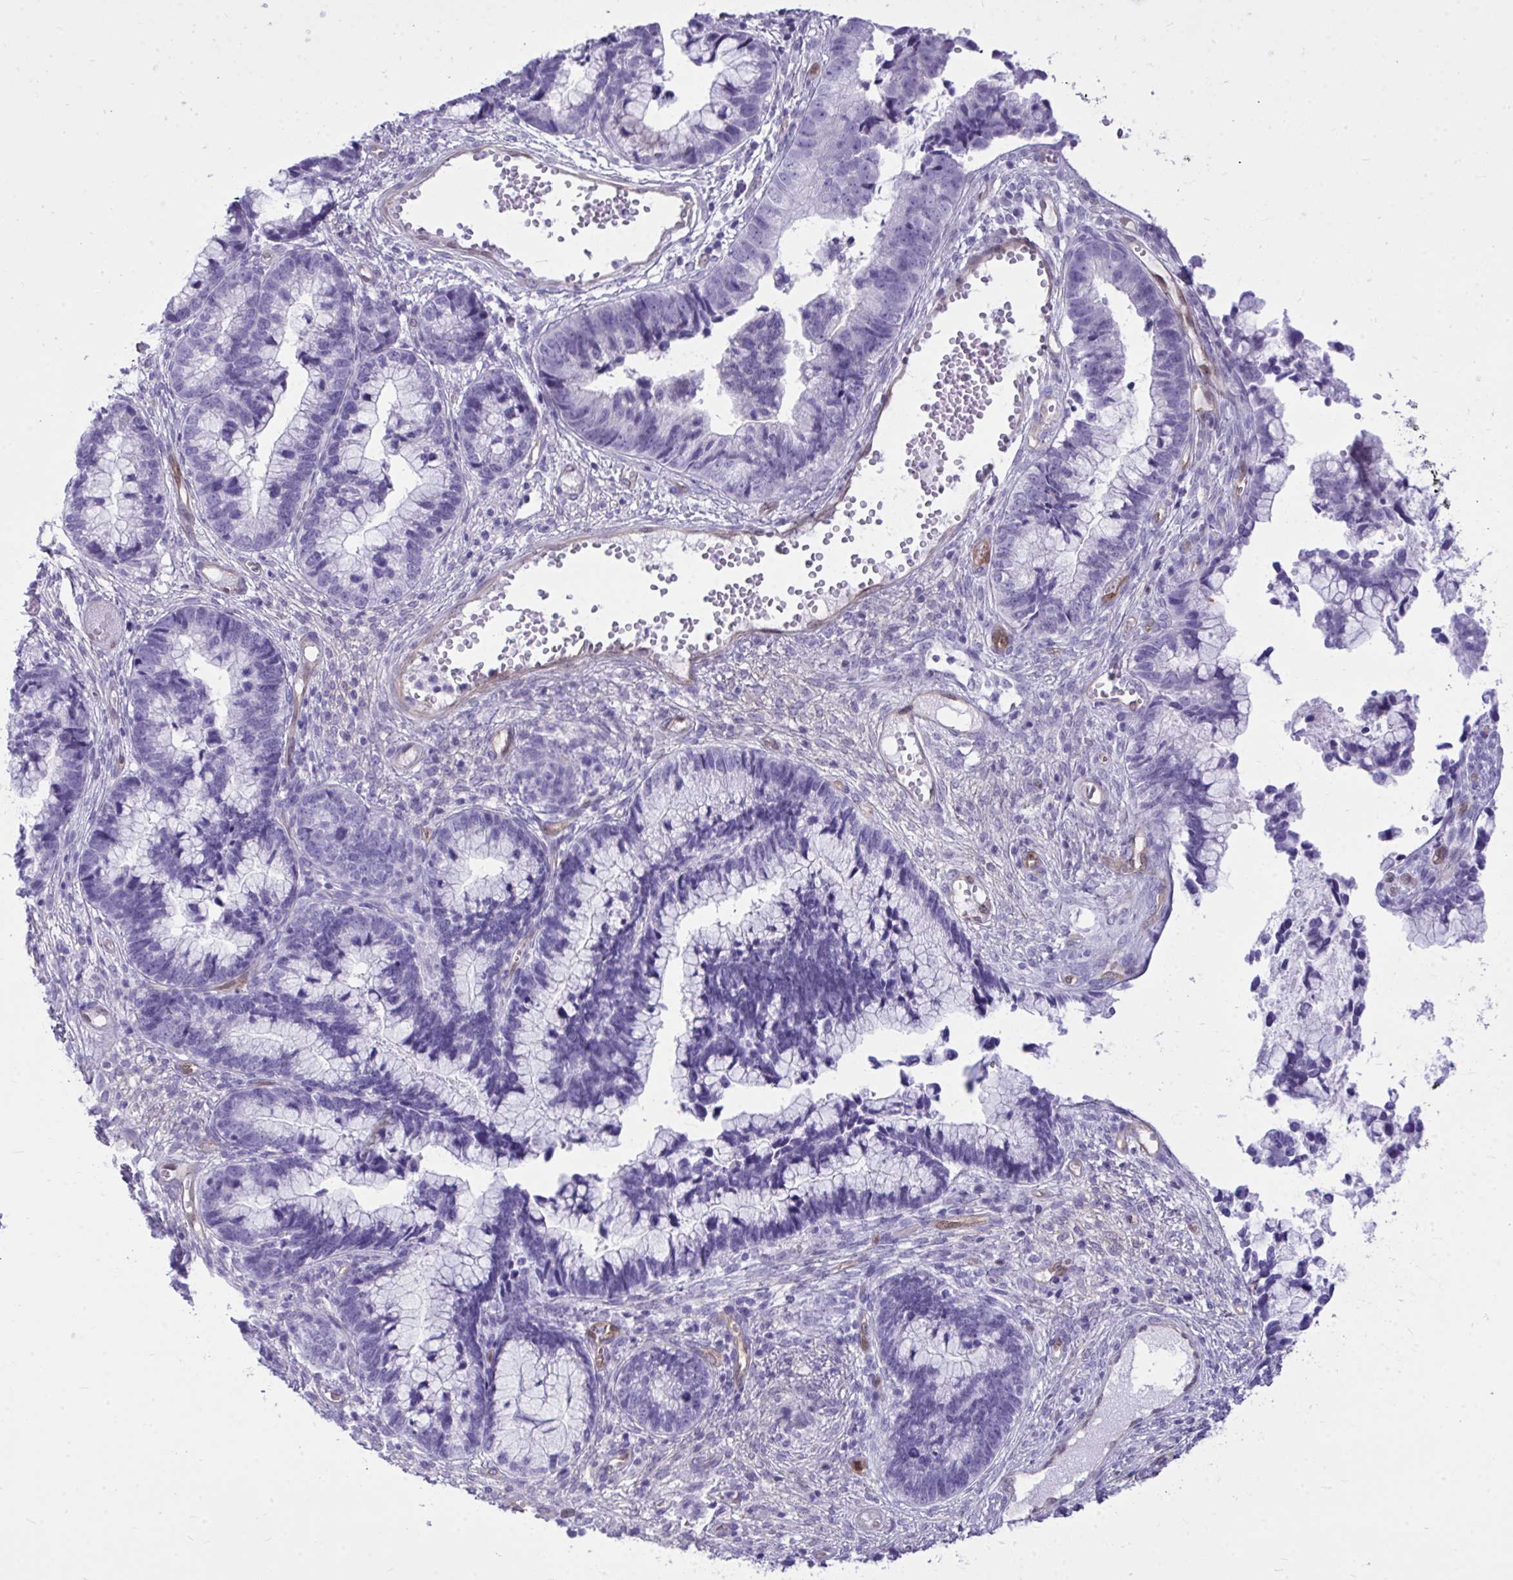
{"staining": {"intensity": "negative", "quantity": "none", "location": "none"}, "tissue": "cervical cancer", "cell_type": "Tumor cells", "image_type": "cancer", "snomed": [{"axis": "morphology", "description": "Adenocarcinoma, NOS"}, {"axis": "topography", "description": "Cervix"}], "caption": "Micrograph shows no protein positivity in tumor cells of cervical cancer tissue. (Stains: DAB immunohistochemistry (IHC) with hematoxylin counter stain, Microscopy: brightfield microscopy at high magnification).", "gene": "LIMS2", "patient": {"sex": "female", "age": 44}}